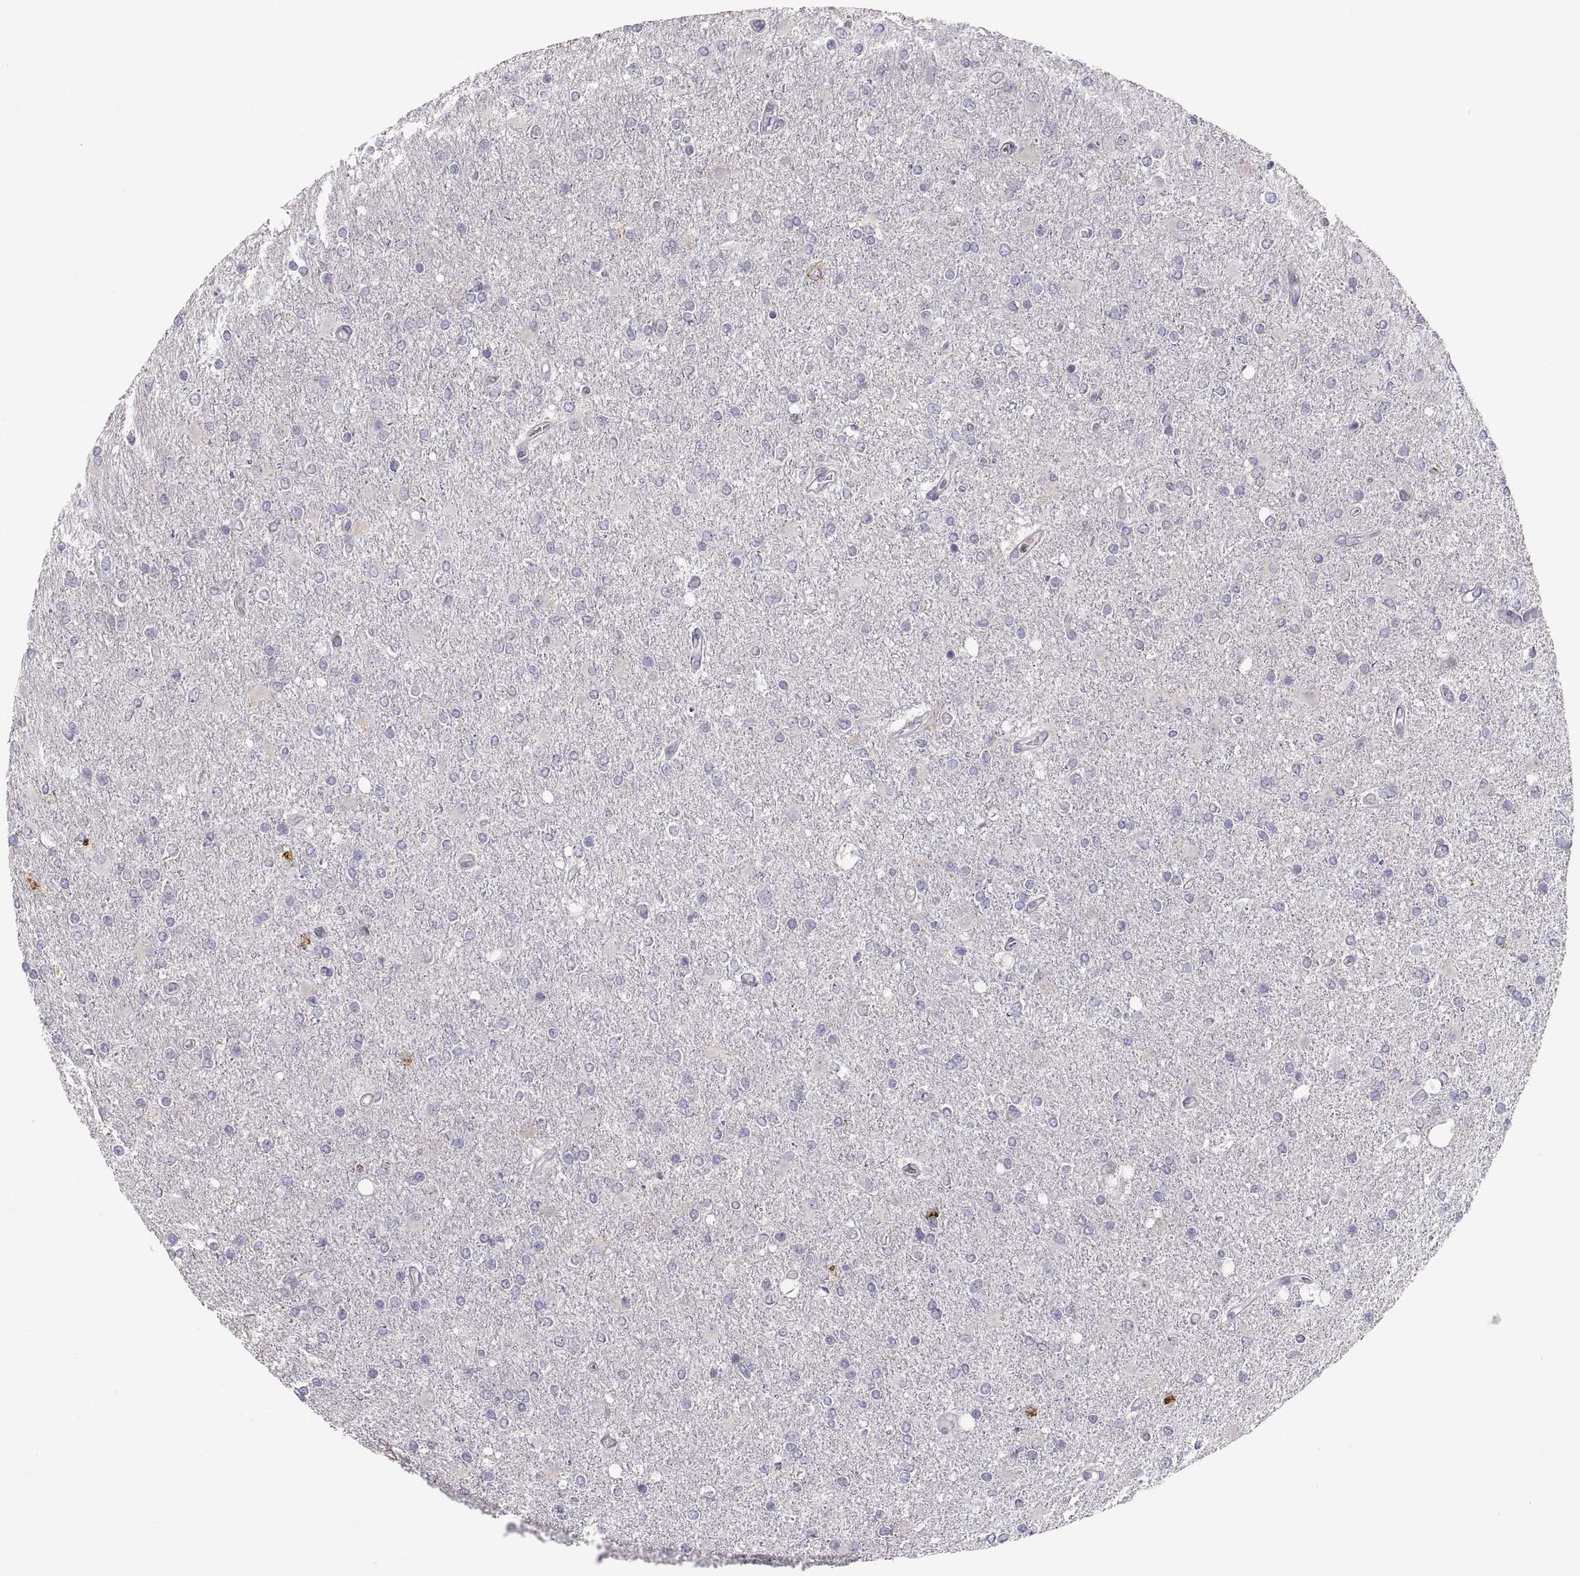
{"staining": {"intensity": "negative", "quantity": "none", "location": "none"}, "tissue": "glioma", "cell_type": "Tumor cells", "image_type": "cancer", "snomed": [{"axis": "morphology", "description": "Glioma, malignant, High grade"}, {"axis": "topography", "description": "Cerebral cortex"}], "caption": "A high-resolution image shows IHC staining of malignant glioma (high-grade), which displays no significant positivity in tumor cells.", "gene": "ERO1A", "patient": {"sex": "male", "age": 70}}